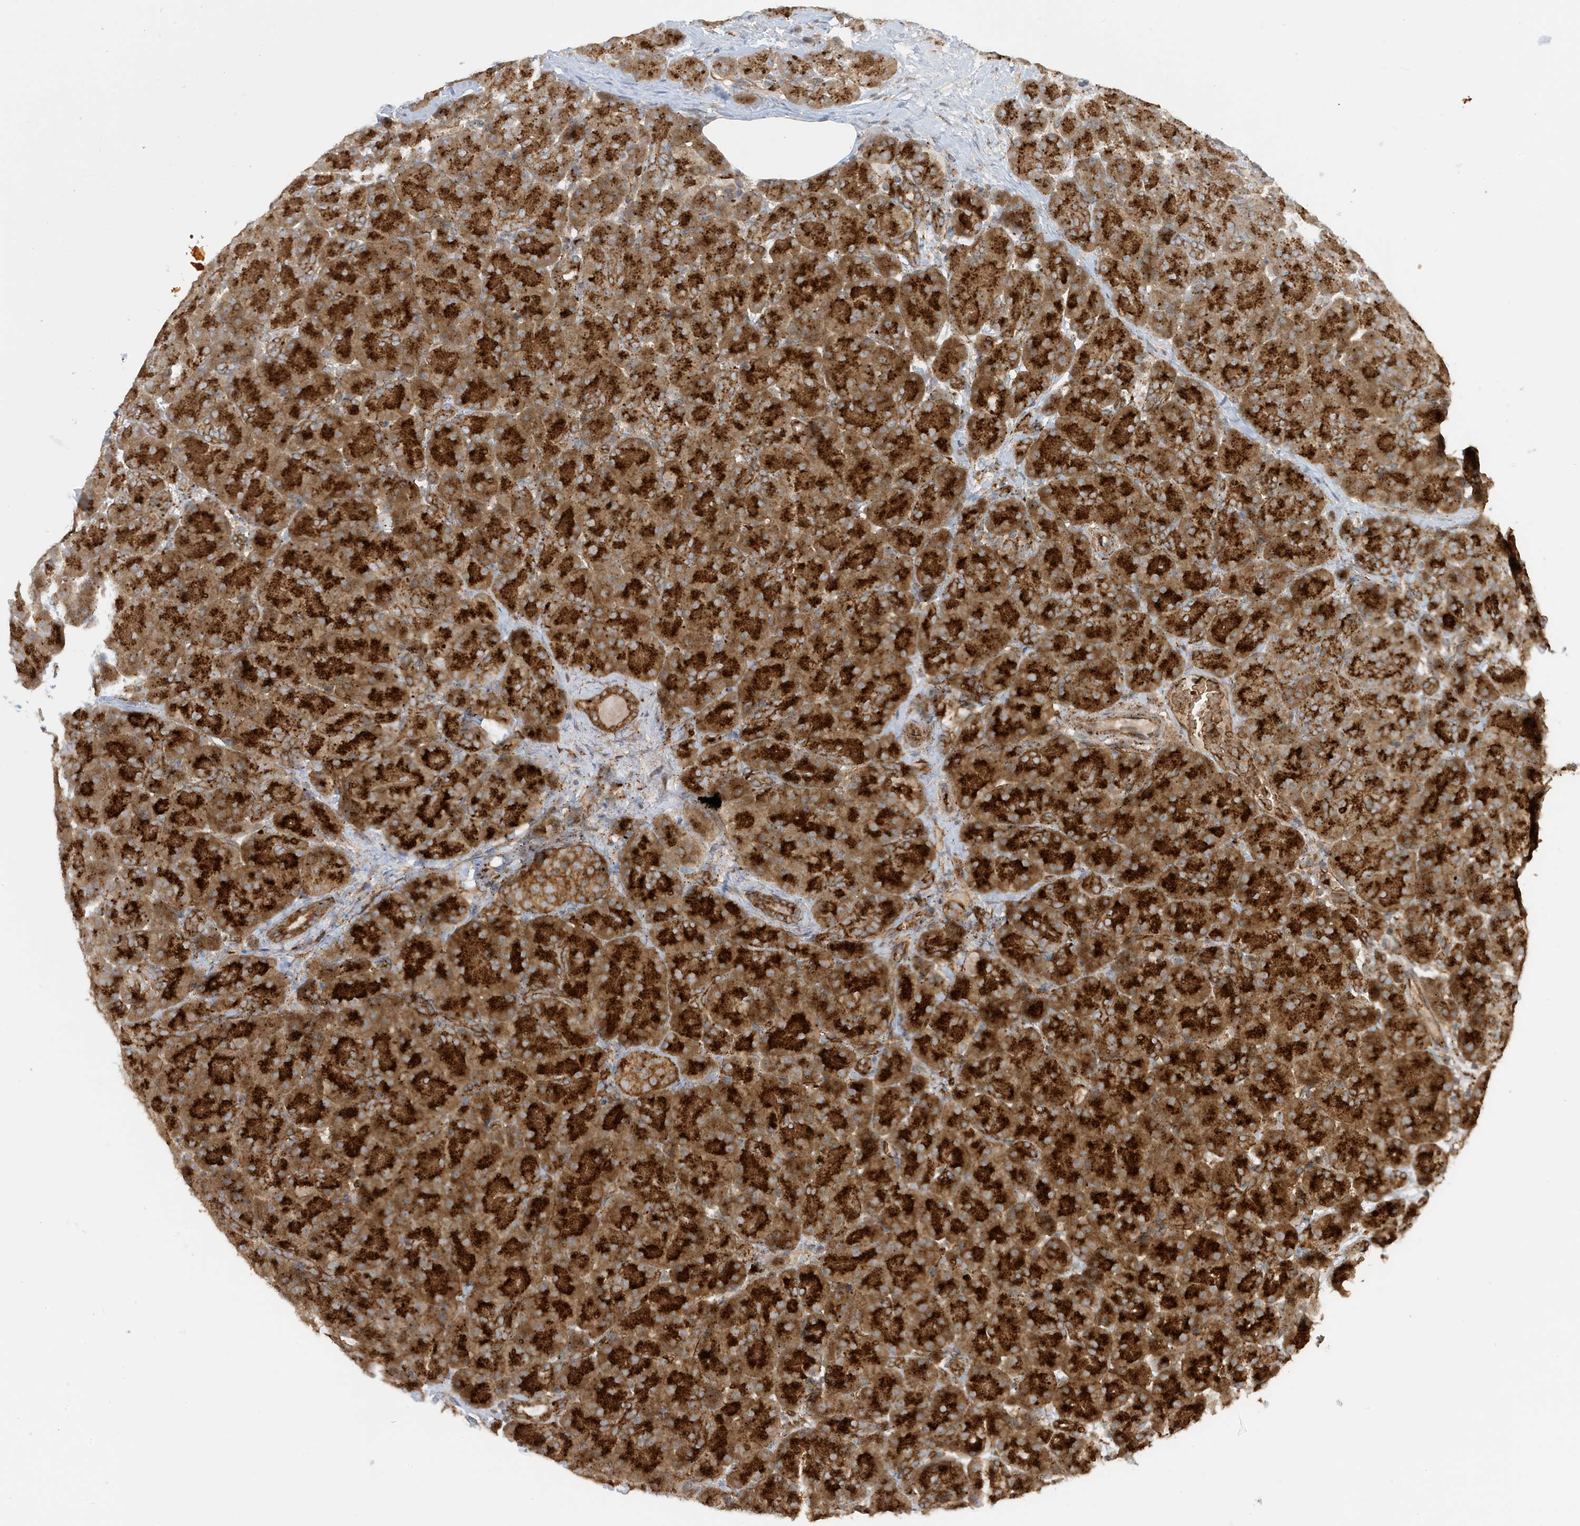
{"staining": {"intensity": "strong", "quantity": ">75%", "location": "cytoplasmic/membranous"}, "tissue": "pancreas", "cell_type": "Exocrine glandular cells", "image_type": "normal", "snomed": [{"axis": "morphology", "description": "Normal tissue, NOS"}, {"axis": "topography", "description": "Pancreas"}], "caption": "IHC micrograph of normal human pancreas stained for a protein (brown), which displays high levels of strong cytoplasmic/membranous positivity in approximately >75% of exocrine glandular cells.", "gene": "FYCO1", "patient": {"sex": "male", "age": 66}}